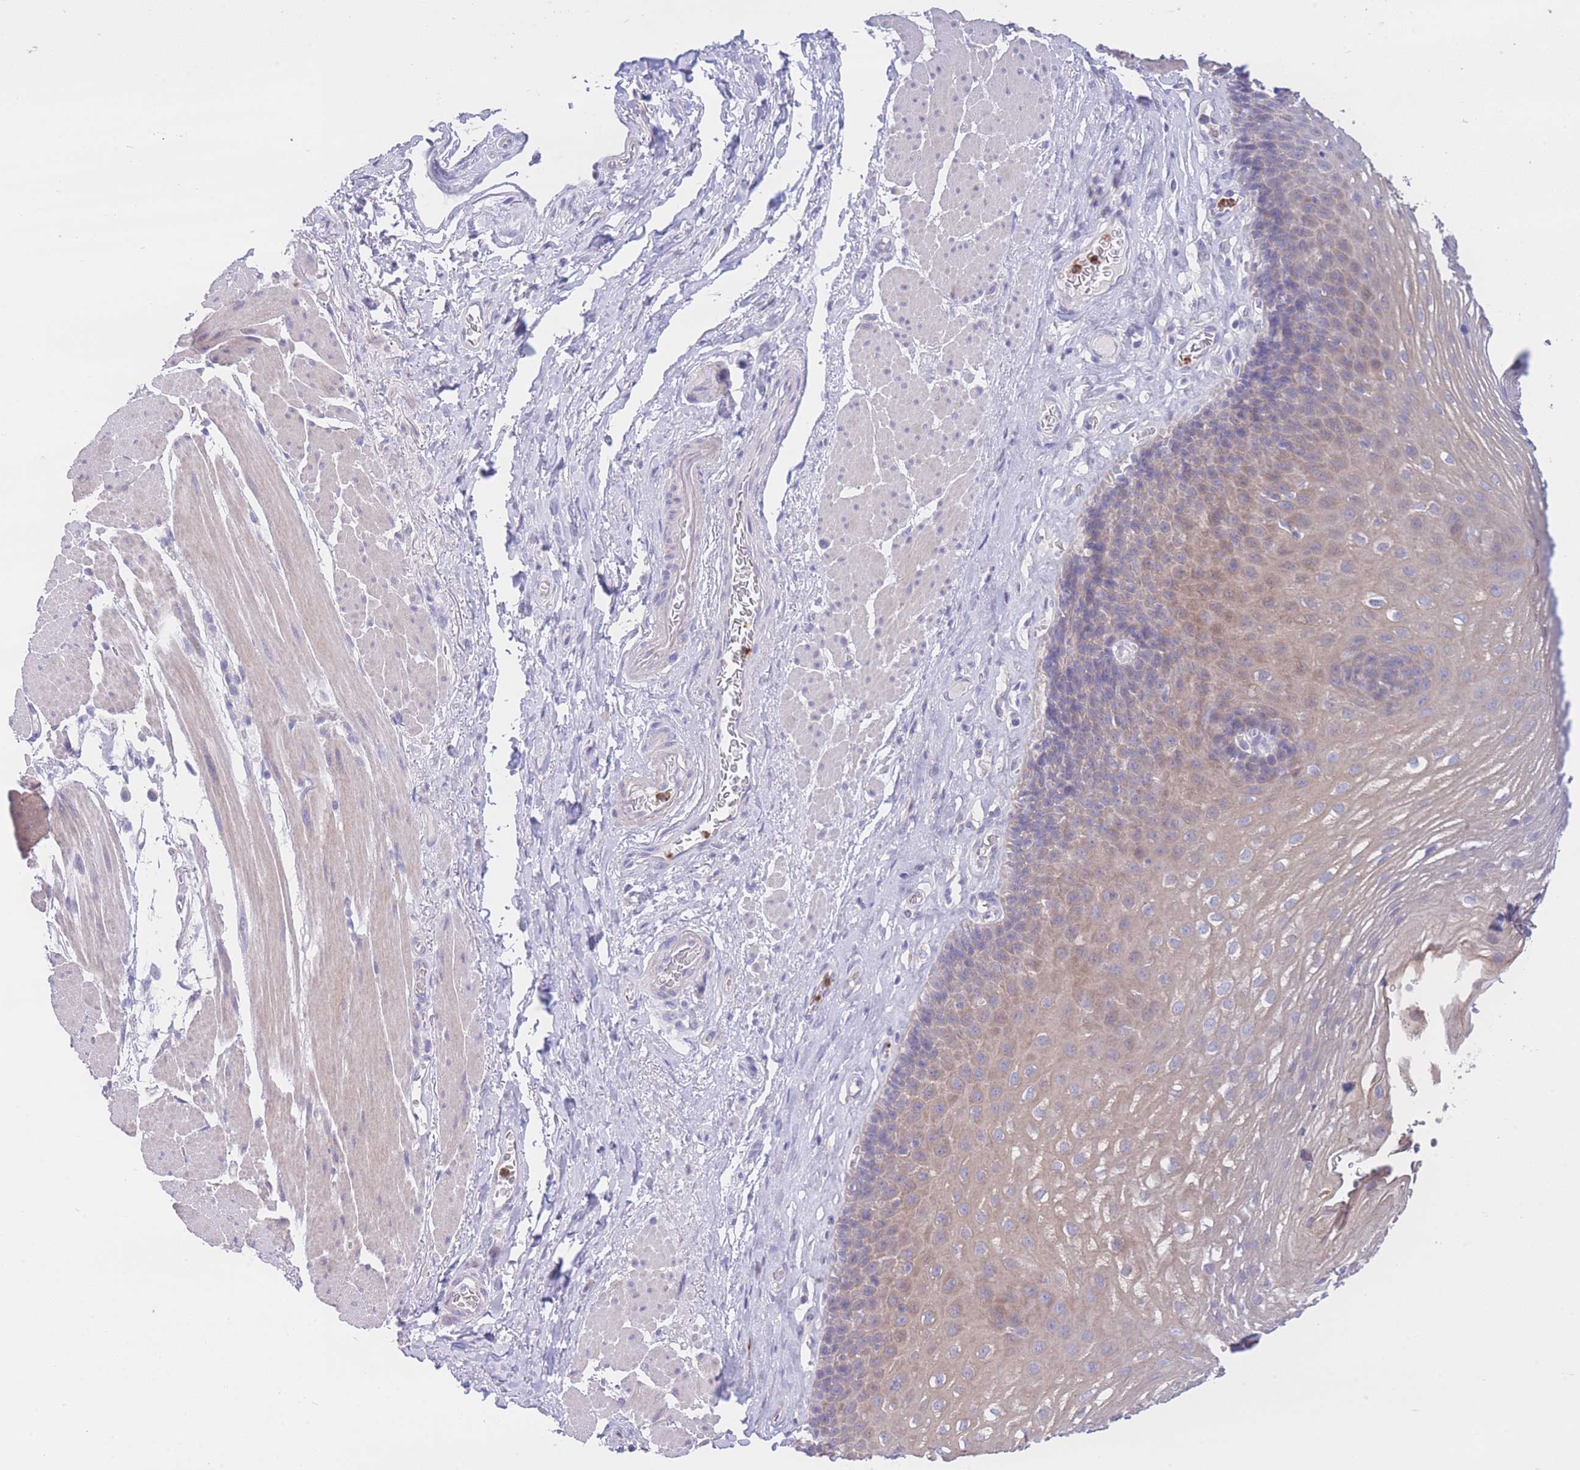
{"staining": {"intensity": "weak", "quantity": "25%-75%", "location": "cytoplasmic/membranous"}, "tissue": "esophagus", "cell_type": "Squamous epithelial cells", "image_type": "normal", "snomed": [{"axis": "morphology", "description": "Normal tissue, NOS"}, {"axis": "topography", "description": "Esophagus"}], "caption": "DAB (3,3'-diaminobenzidine) immunohistochemical staining of unremarkable esophagus demonstrates weak cytoplasmic/membranous protein staining in about 25%-75% of squamous epithelial cells. Using DAB (brown) and hematoxylin (blue) stains, captured at high magnification using brightfield microscopy.", "gene": "CENPM", "patient": {"sex": "female", "age": 66}}